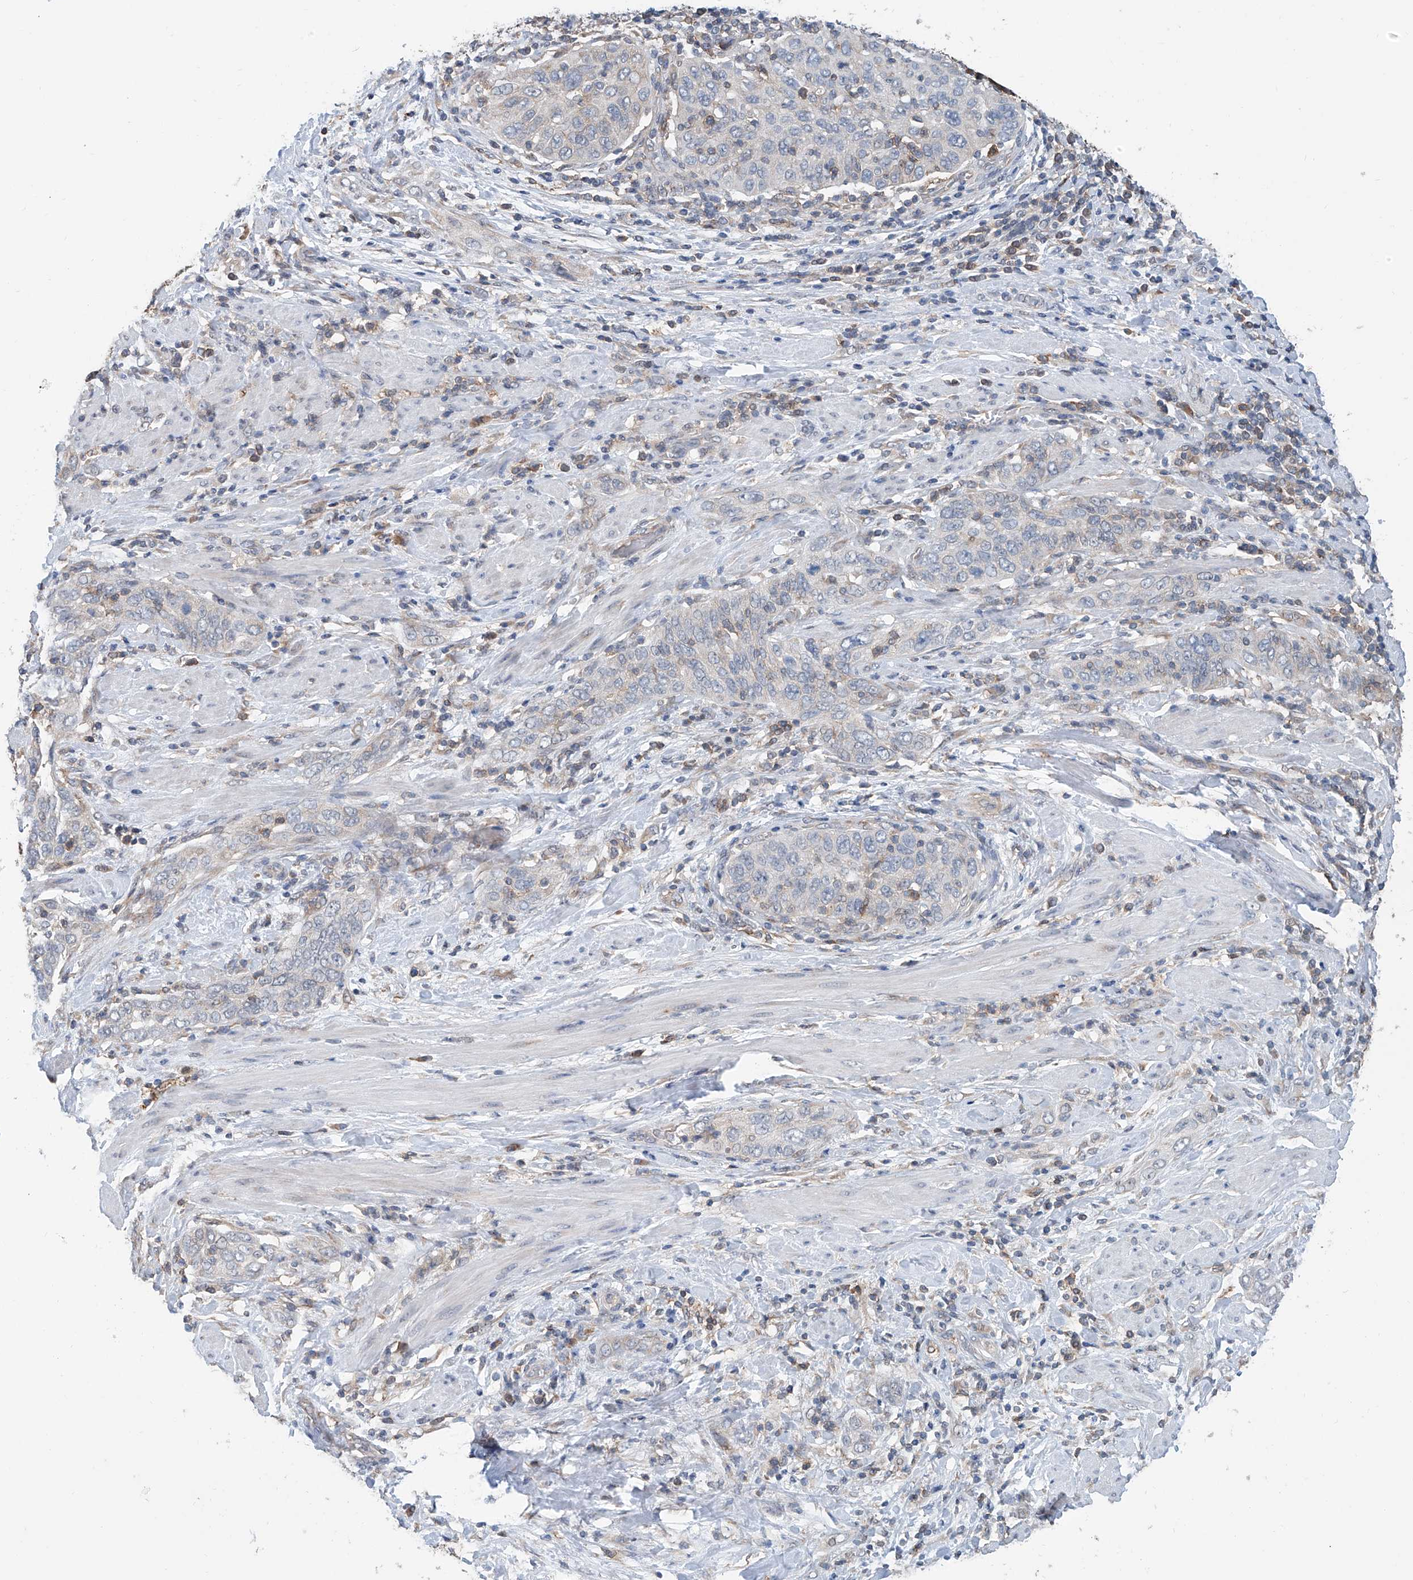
{"staining": {"intensity": "negative", "quantity": "none", "location": "none"}, "tissue": "cervical cancer", "cell_type": "Tumor cells", "image_type": "cancer", "snomed": [{"axis": "morphology", "description": "Squamous cell carcinoma, NOS"}, {"axis": "topography", "description": "Cervix"}], "caption": "This is a photomicrograph of immunohistochemistry staining of squamous cell carcinoma (cervical), which shows no positivity in tumor cells.", "gene": "KCNK10", "patient": {"sex": "female", "age": 60}}